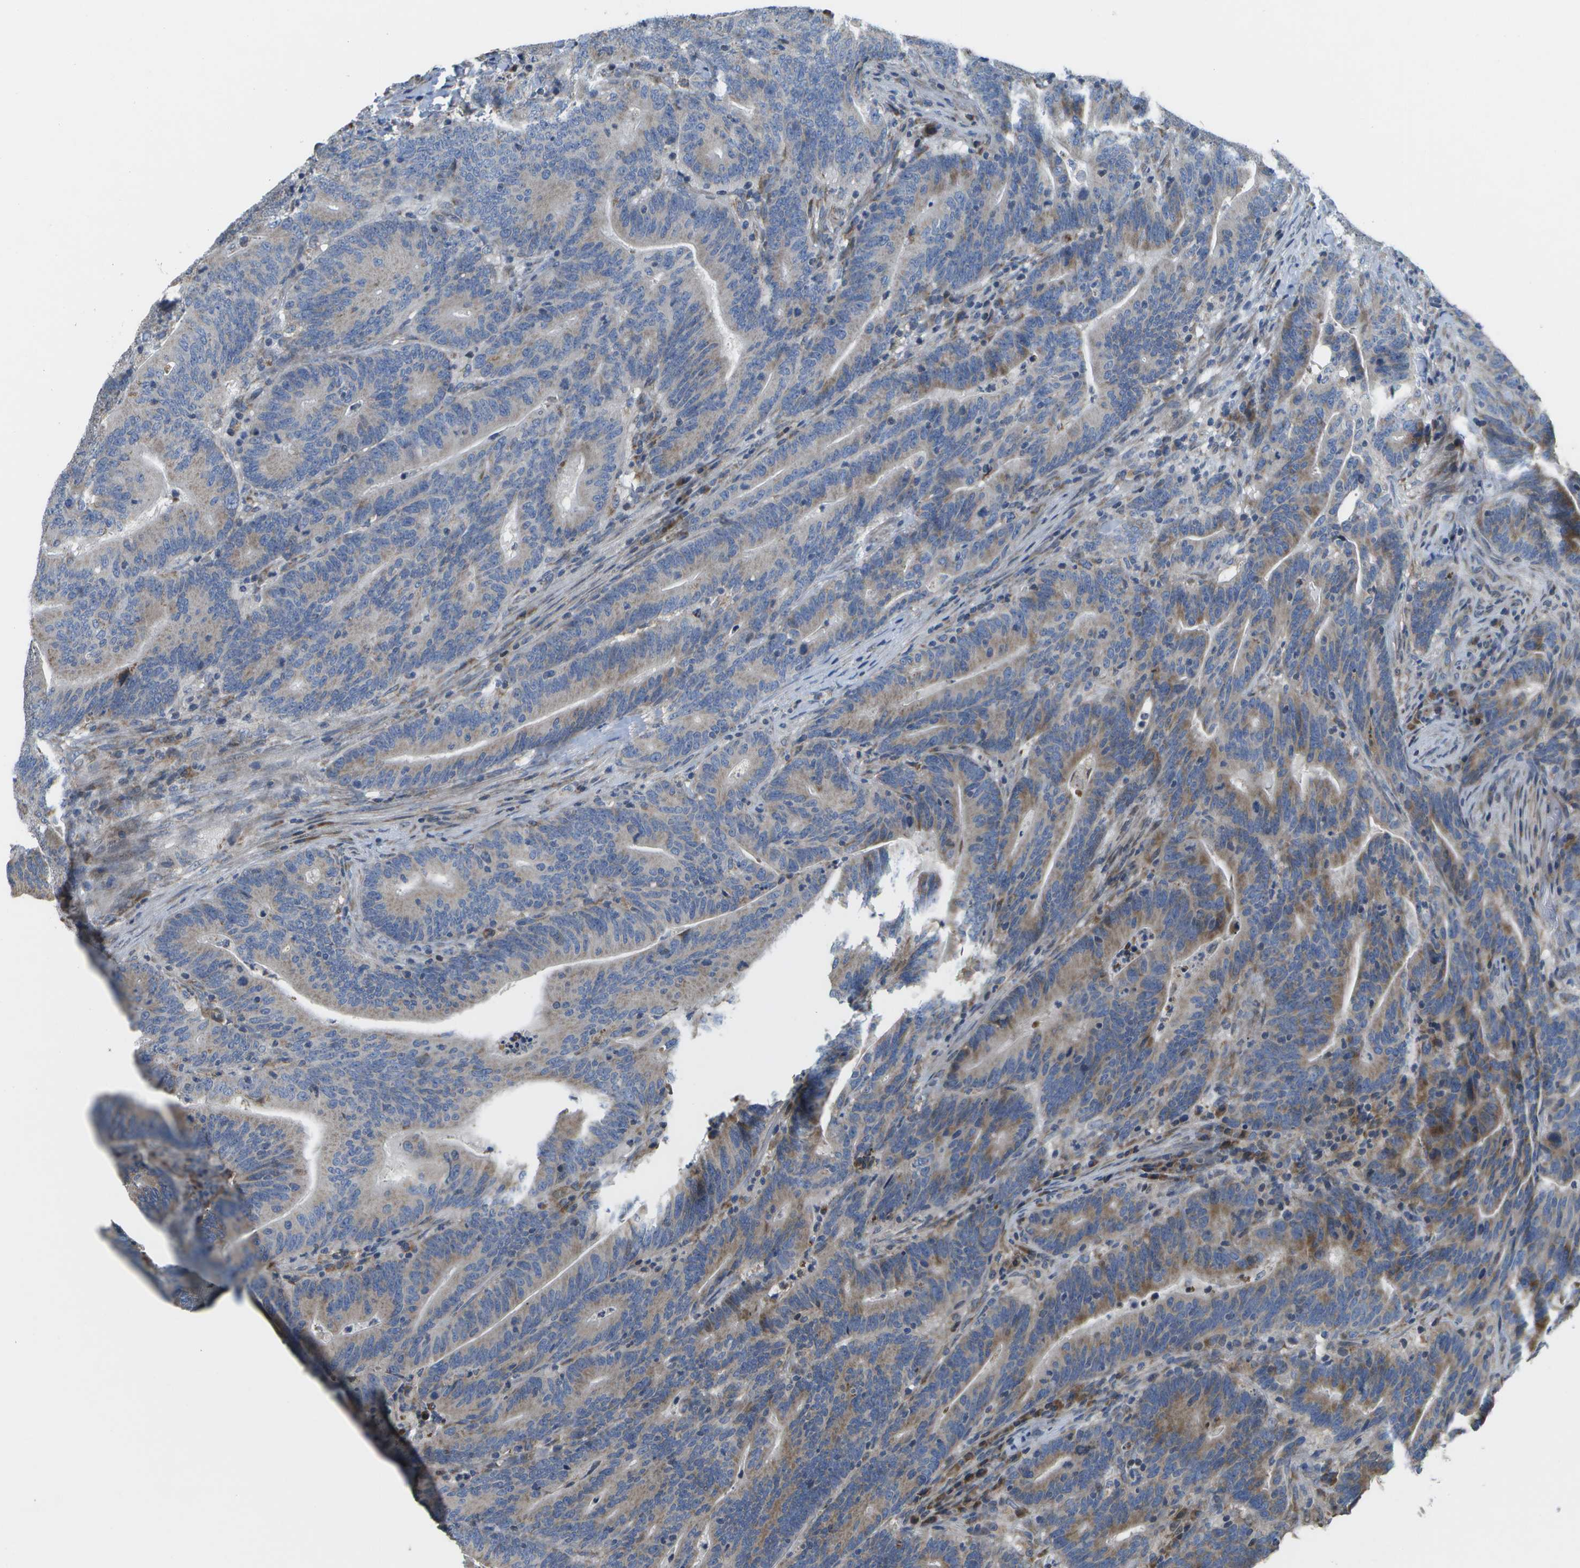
{"staining": {"intensity": "moderate", "quantity": "25%-75%", "location": "cytoplasmic/membranous"}, "tissue": "colorectal cancer", "cell_type": "Tumor cells", "image_type": "cancer", "snomed": [{"axis": "morphology", "description": "Adenocarcinoma, NOS"}, {"axis": "topography", "description": "Colon"}], "caption": "This is a micrograph of immunohistochemistry staining of colorectal cancer (adenocarcinoma), which shows moderate staining in the cytoplasmic/membranous of tumor cells.", "gene": "HADHA", "patient": {"sex": "female", "age": 66}}